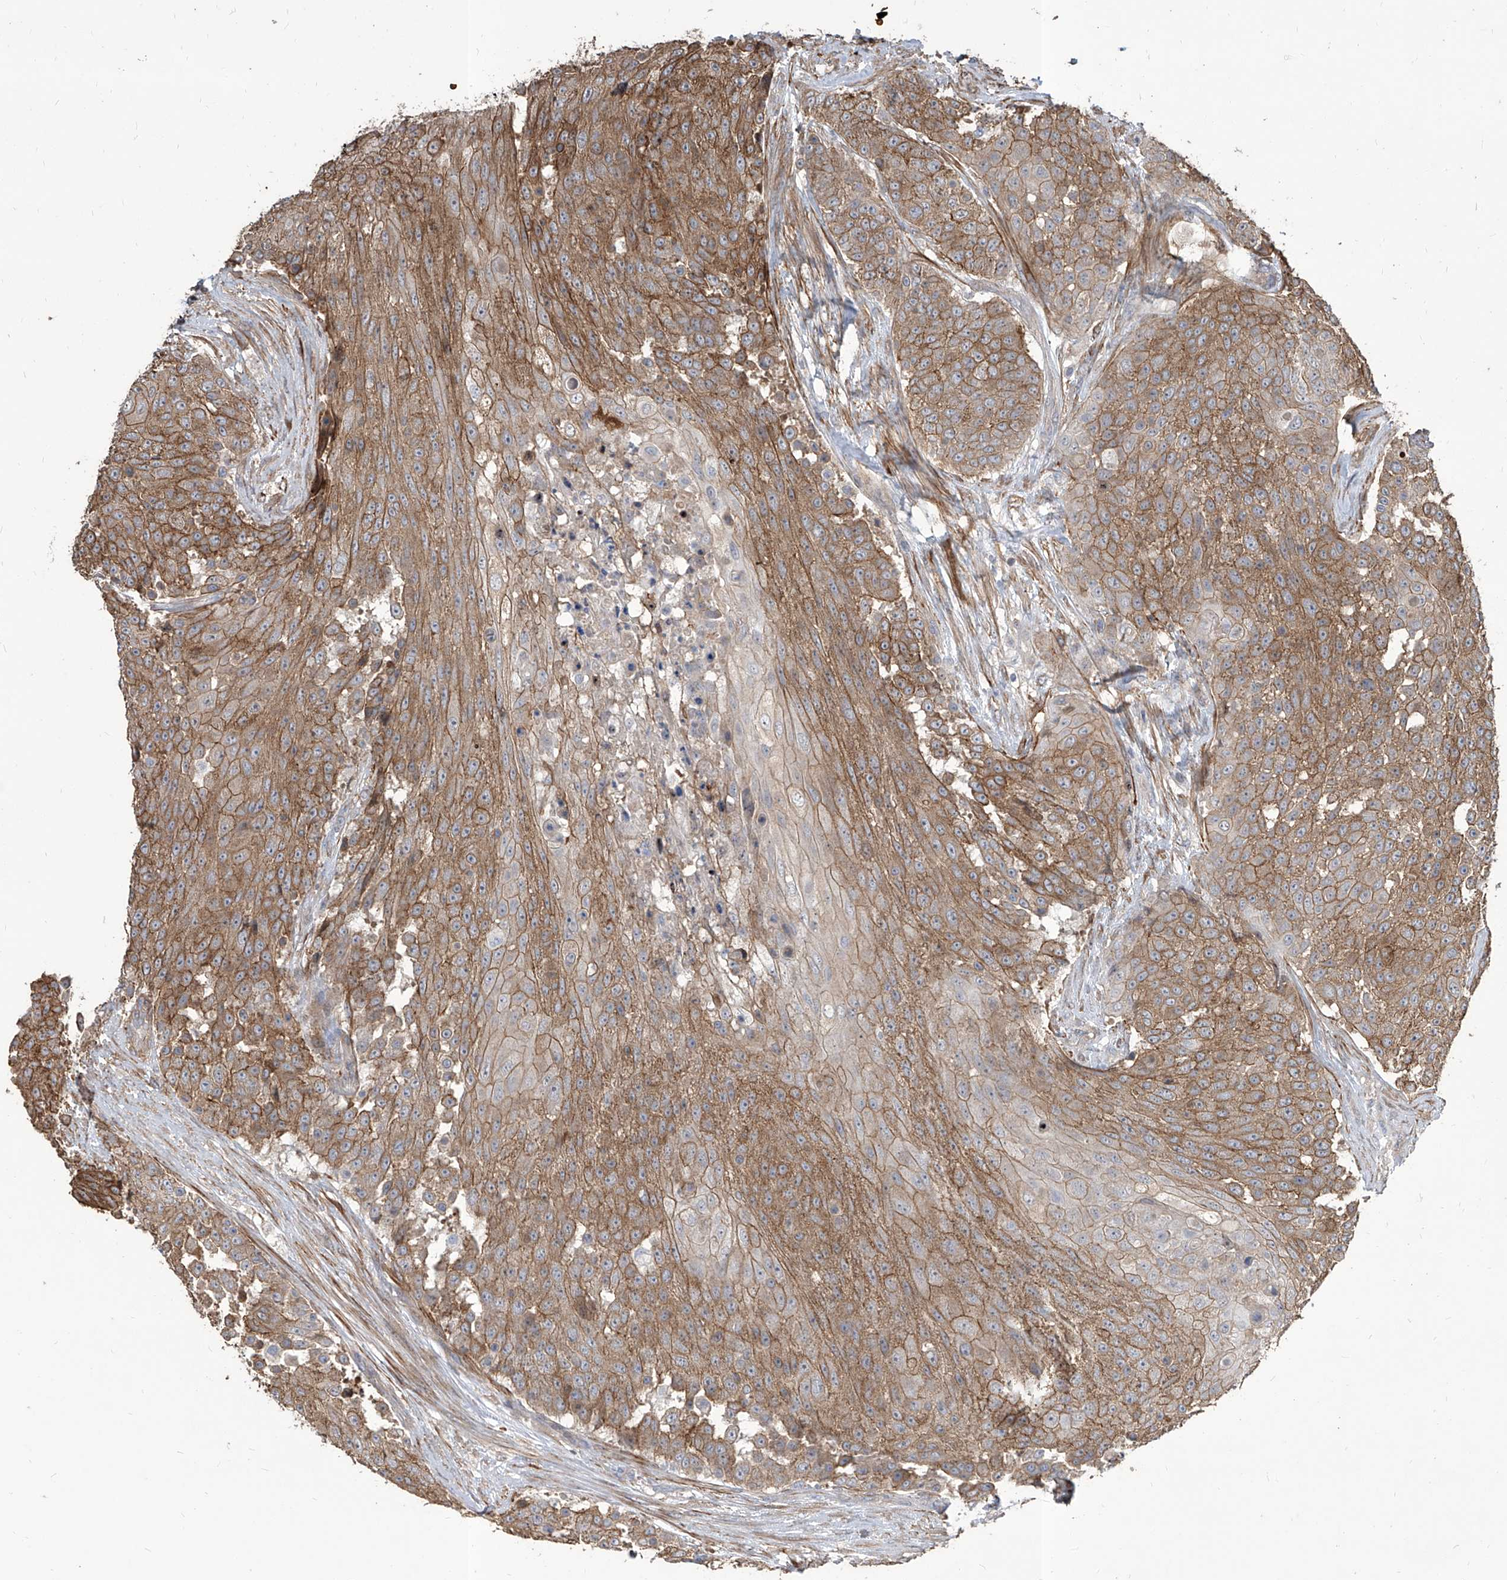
{"staining": {"intensity": "moderate", "quantity": ">75%", "location": "cytoplasmic/membranous"}, "tissue": "urothelial cancer", "cell_type": "Tumor cells", "image_type": "cancer", "snomed": [{"axis": "morphology", "description": "Urothelial carcinoma, High grade"}, {"axis": "topography", "description": "Urinary bladder"}], "caption": "Approximately >75% of tumor cells in urothelial cancer exhibit moderate cytoplasmic/membranous protein staining as visualized by brown immunohistochemical staining.", "gene": "FAM83B", "patient": {"sex": "female", "age": 63}}